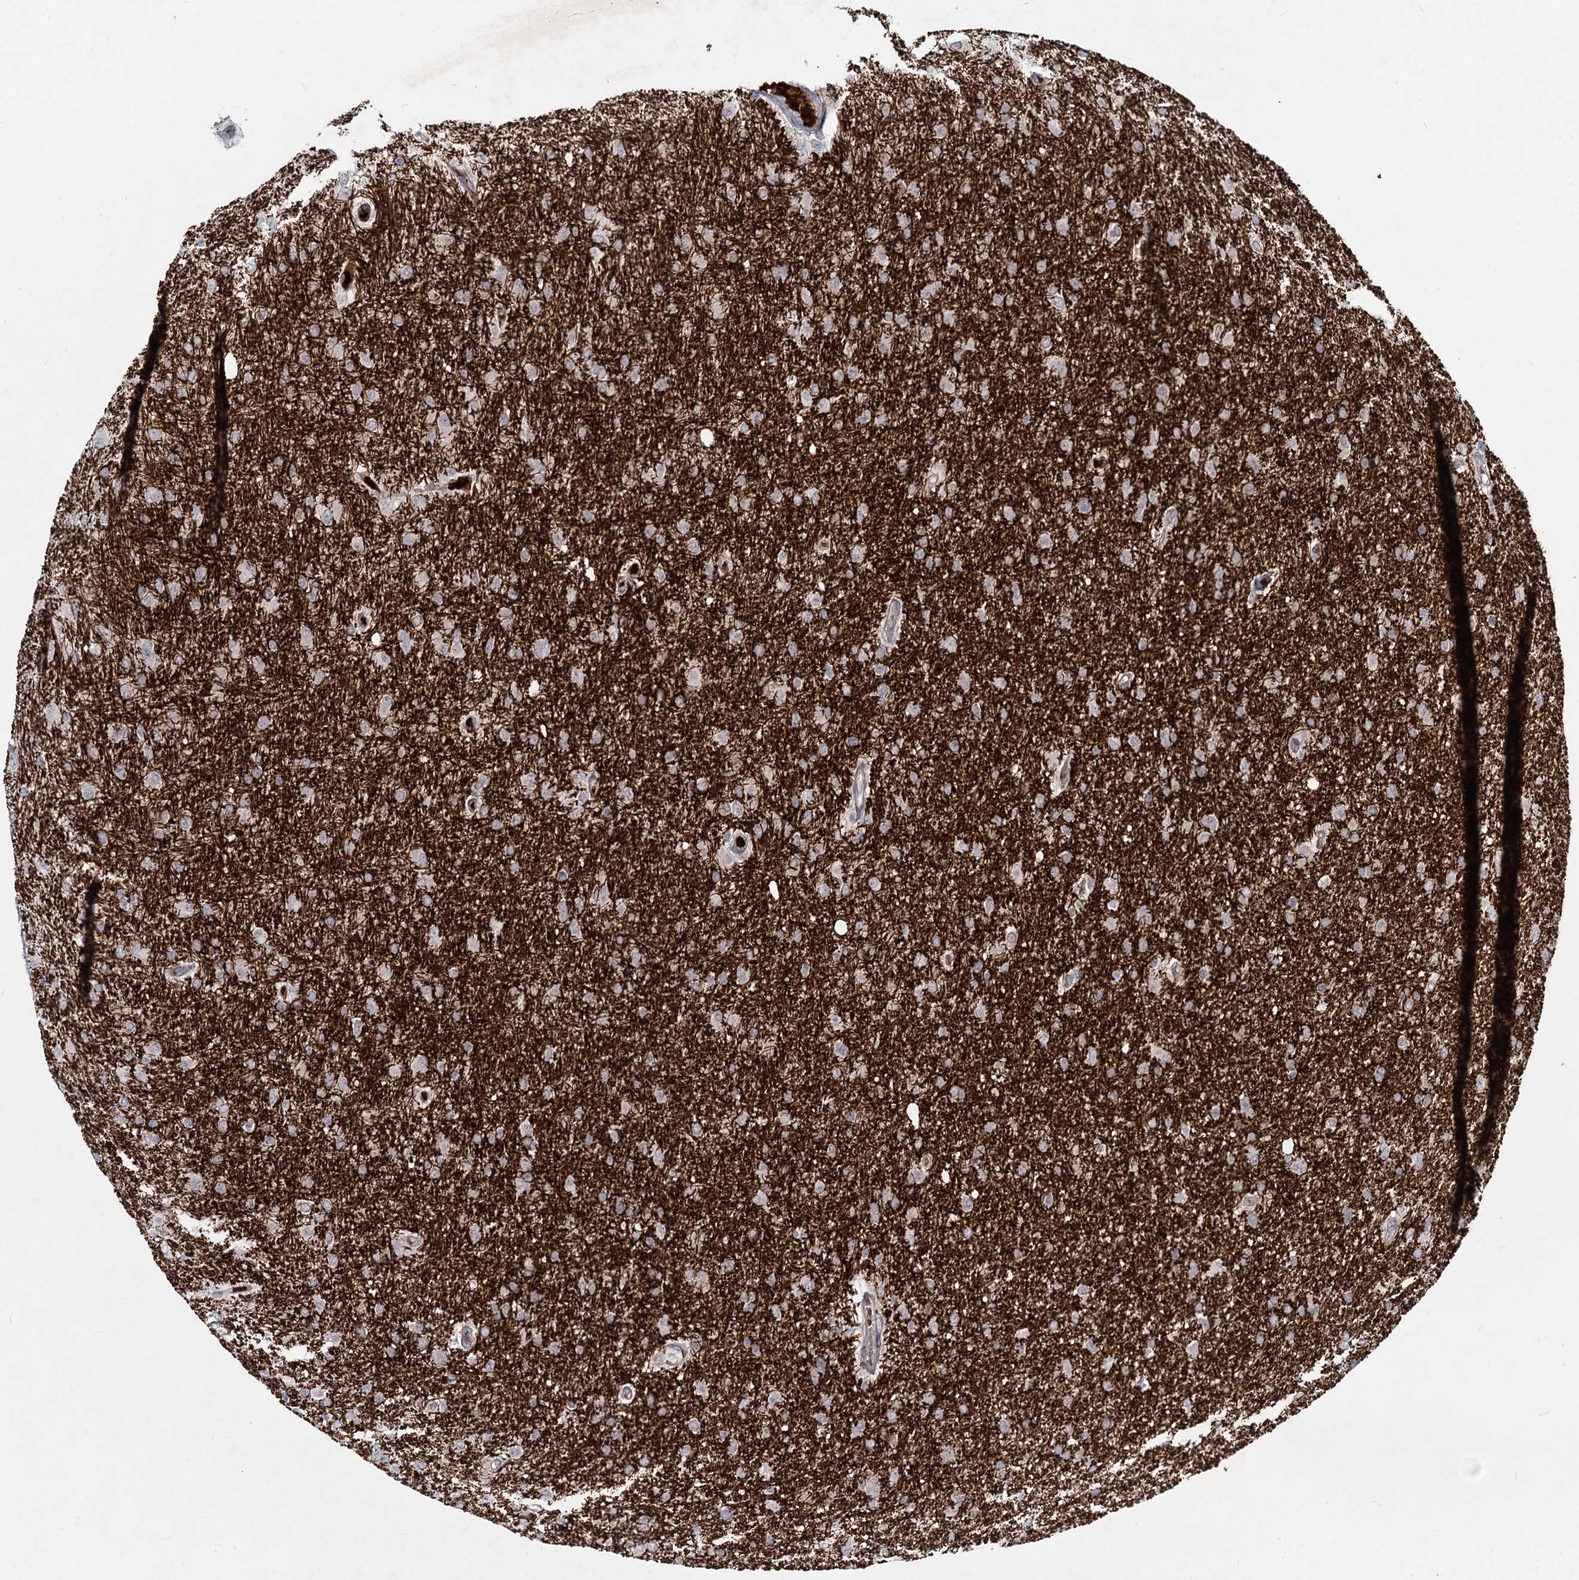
{"staining": {"intensity": "negative", "quantity": "none", "location": "none"}, "tissue": "glioma", "cell_type": "Tumor cells", "image_type": "cancer", "snomed": [{"axis": "morphology", "description": "Glioma, malignant, High grade"}, {"axis": "topography", "description": "Cerebral cortex"}], "caption": "Glioma was stained to show a protein in brown. There is no significant positivity in tumor cells.", "gene": "RNF6", "patient": {"sex": "female", "age": 36}}